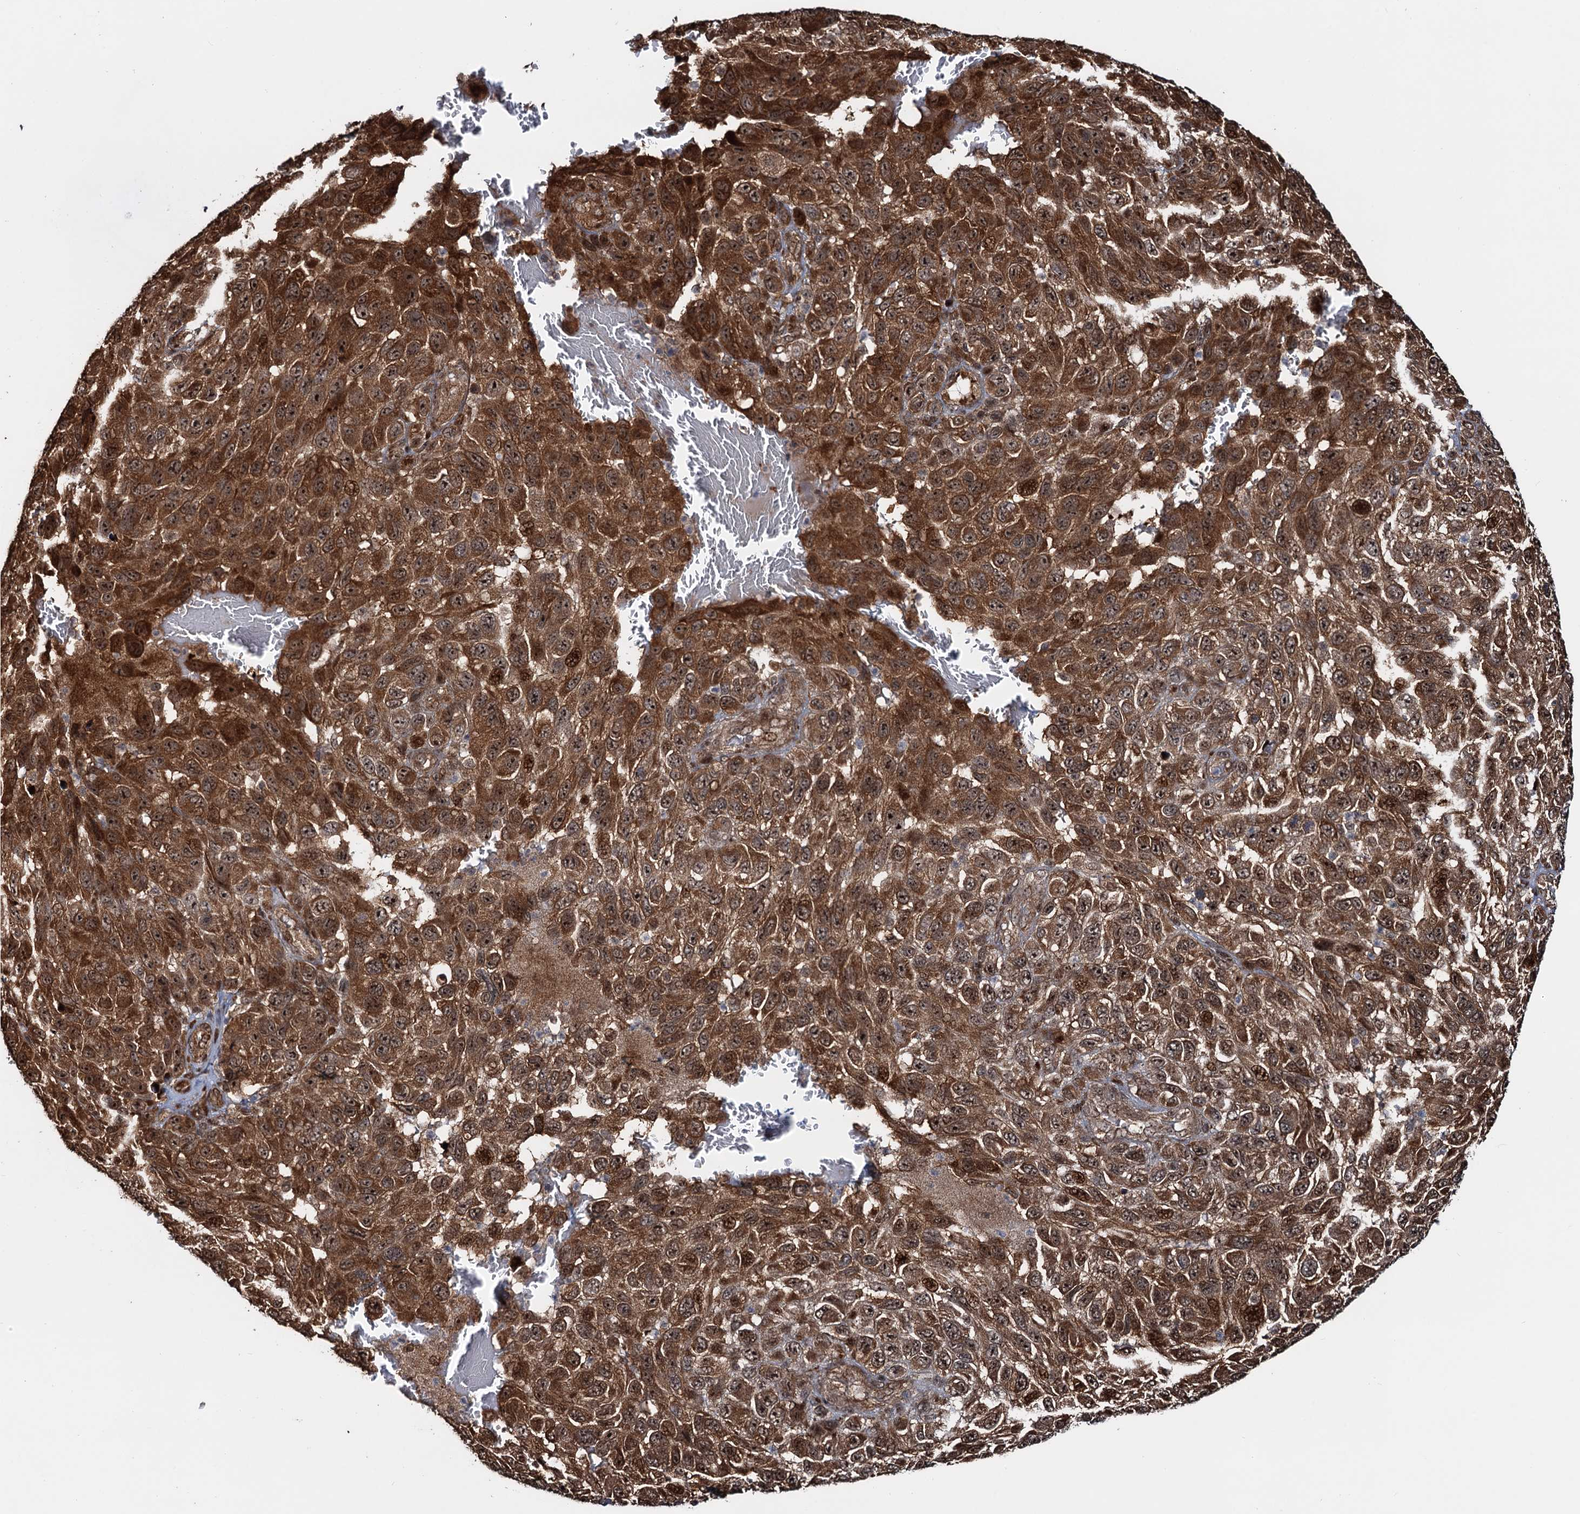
{"staining": {"intensity": "strong", "quantity": ">75%", "location": "cytoplasmic/membranous,nuclear"}, "tissue": "melanoma", "cell_type": "Tumor cells", "image_type": "cancer", "snomed": [{"axis": "morphology", "description": "Normal tissue, NOS"}, {"axis": "morphology", "description": "Malignant melanoma, NOS"}, {"axis": "topography", "description": "Skin"}], "caption": "Immunohistochemical staining of melanoma exhibits high levels of strong cytoplasmic/membranous and nuclear staining in about >75% of tumor cells. (DAB IHC with brightfield microscopy, high magnification).", "gene": "SNRNP25", "patient": {"sex": "female", "age": 96}}